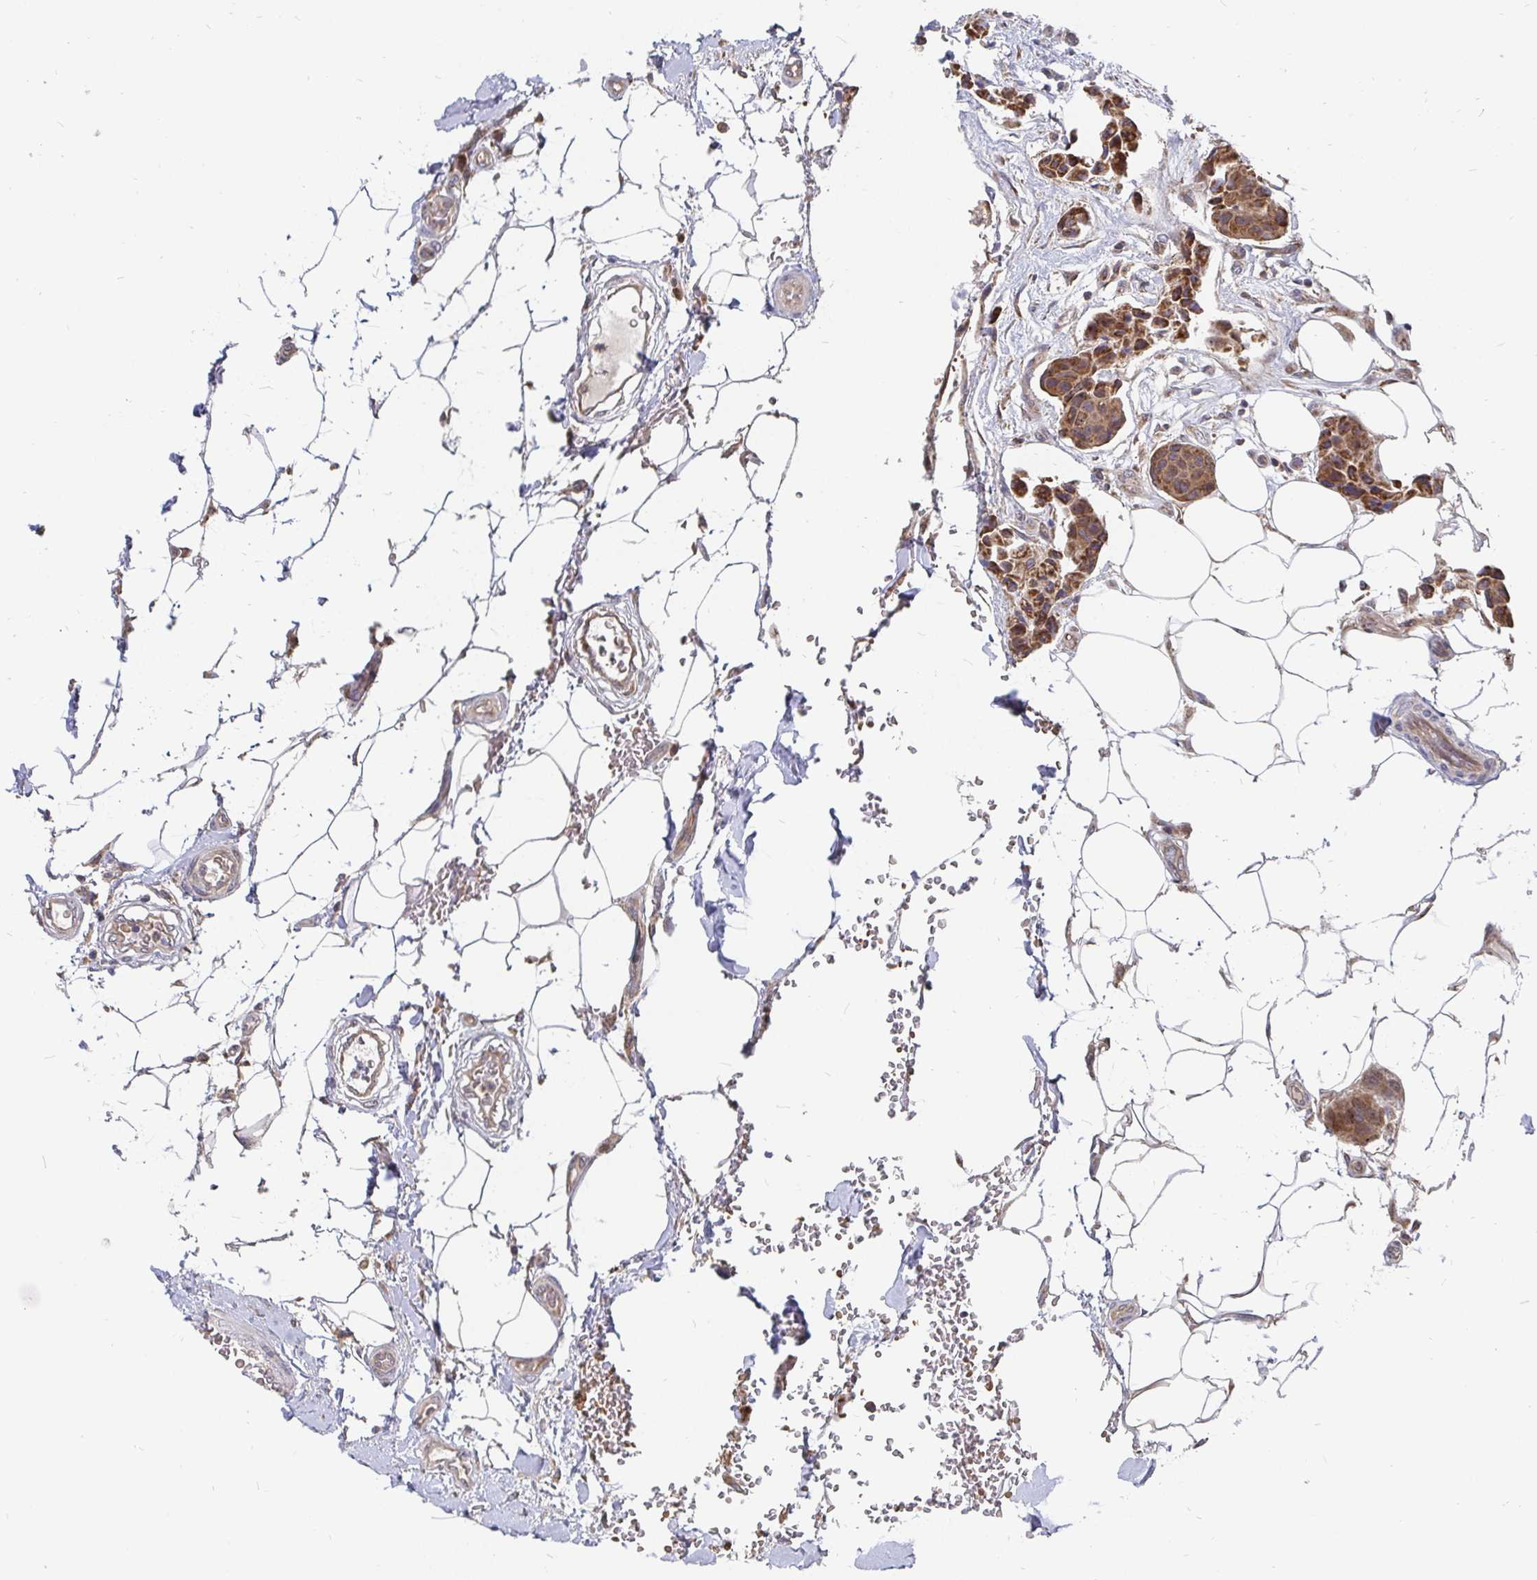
{"staining": {"intensity": "moderate", "quantity": ">75%", "location": "cytoplasmic/membranous"}, "tissue": "breast cancer", "cell_type": "Tumor cells", "image_type": "cancer", "snomed": [{"axis": "morphology", "description": "Duct carcinoma"}, {"axis": "topography", "description": "Breast"}, {"axis": "topography", "description": "Lymph node"}], "caption": "This micrograph demonstrates immunohistochemistry (IHC) staining of breast infiltrating ductal carcinoma, with medium moderate cytoplasmic/membranous staining in approximately >75% of tumor cells.", "gene": "PDF", "patient": {"sex": "female", "age": 80}}